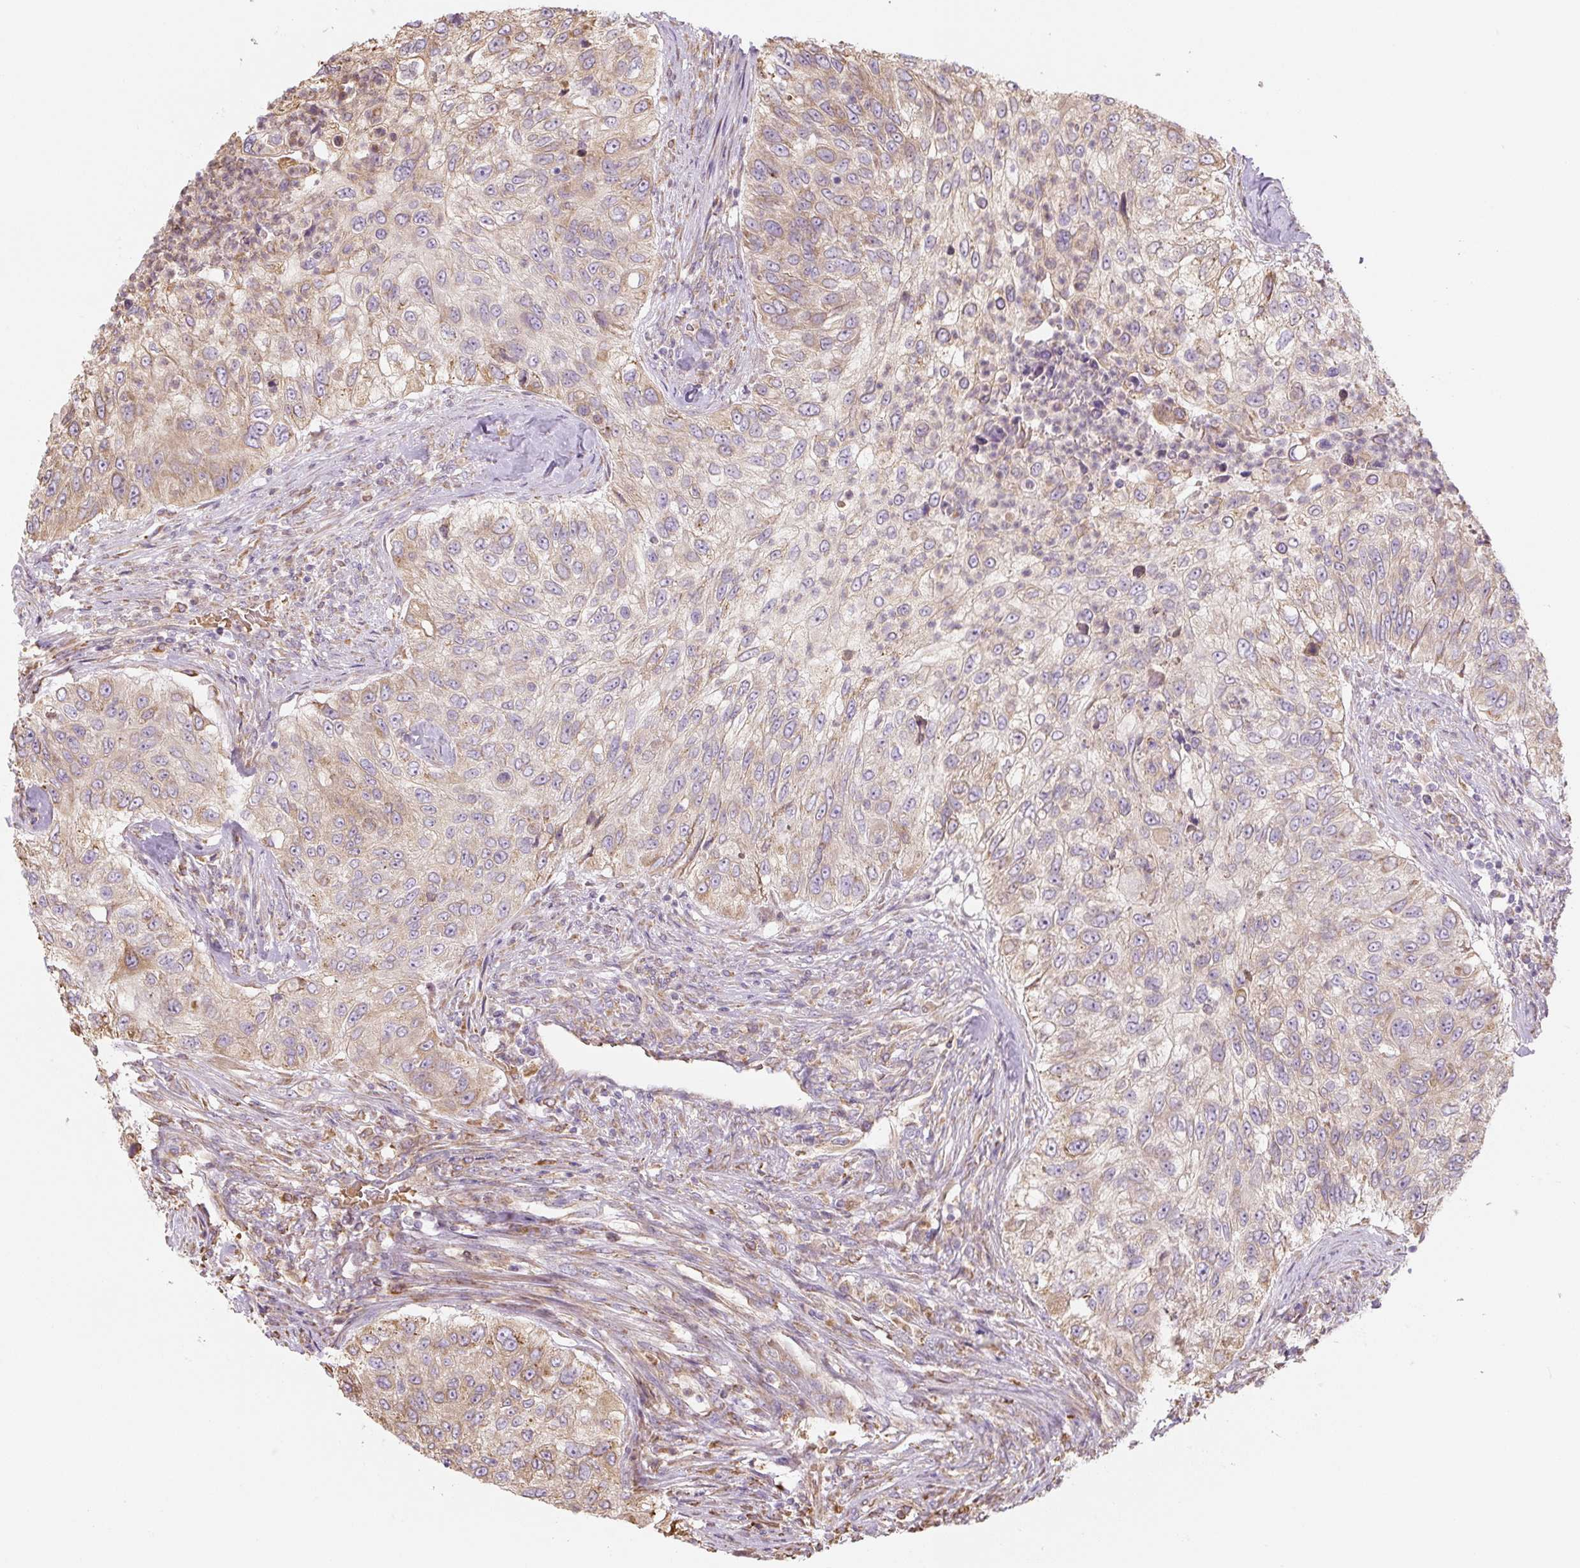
{"staining": {"intensity": "weak", "quantity": ">75%", "location": "cytoplasmic/membranous"}, "tissue": "urothelial cancer", "cell_type": "Tumor cells", "image_type": "cancer", "snomed": [{"axis": "morphology", "description": "Urothelial carcinoma, High grade"}, {"axis": "topography", "description": "Urinary bladder"}], "caption": "Urothelial cancer stained with immunohistochemistry (IHC) shows weak cytoplasmic/membranous positivity in approximately >75% of tumor cells. The protein of interest is shown in brown color, while the nuclei are stained blue.", "gene": "RASA1", "patient": {"sex": "female", "age": 60}}